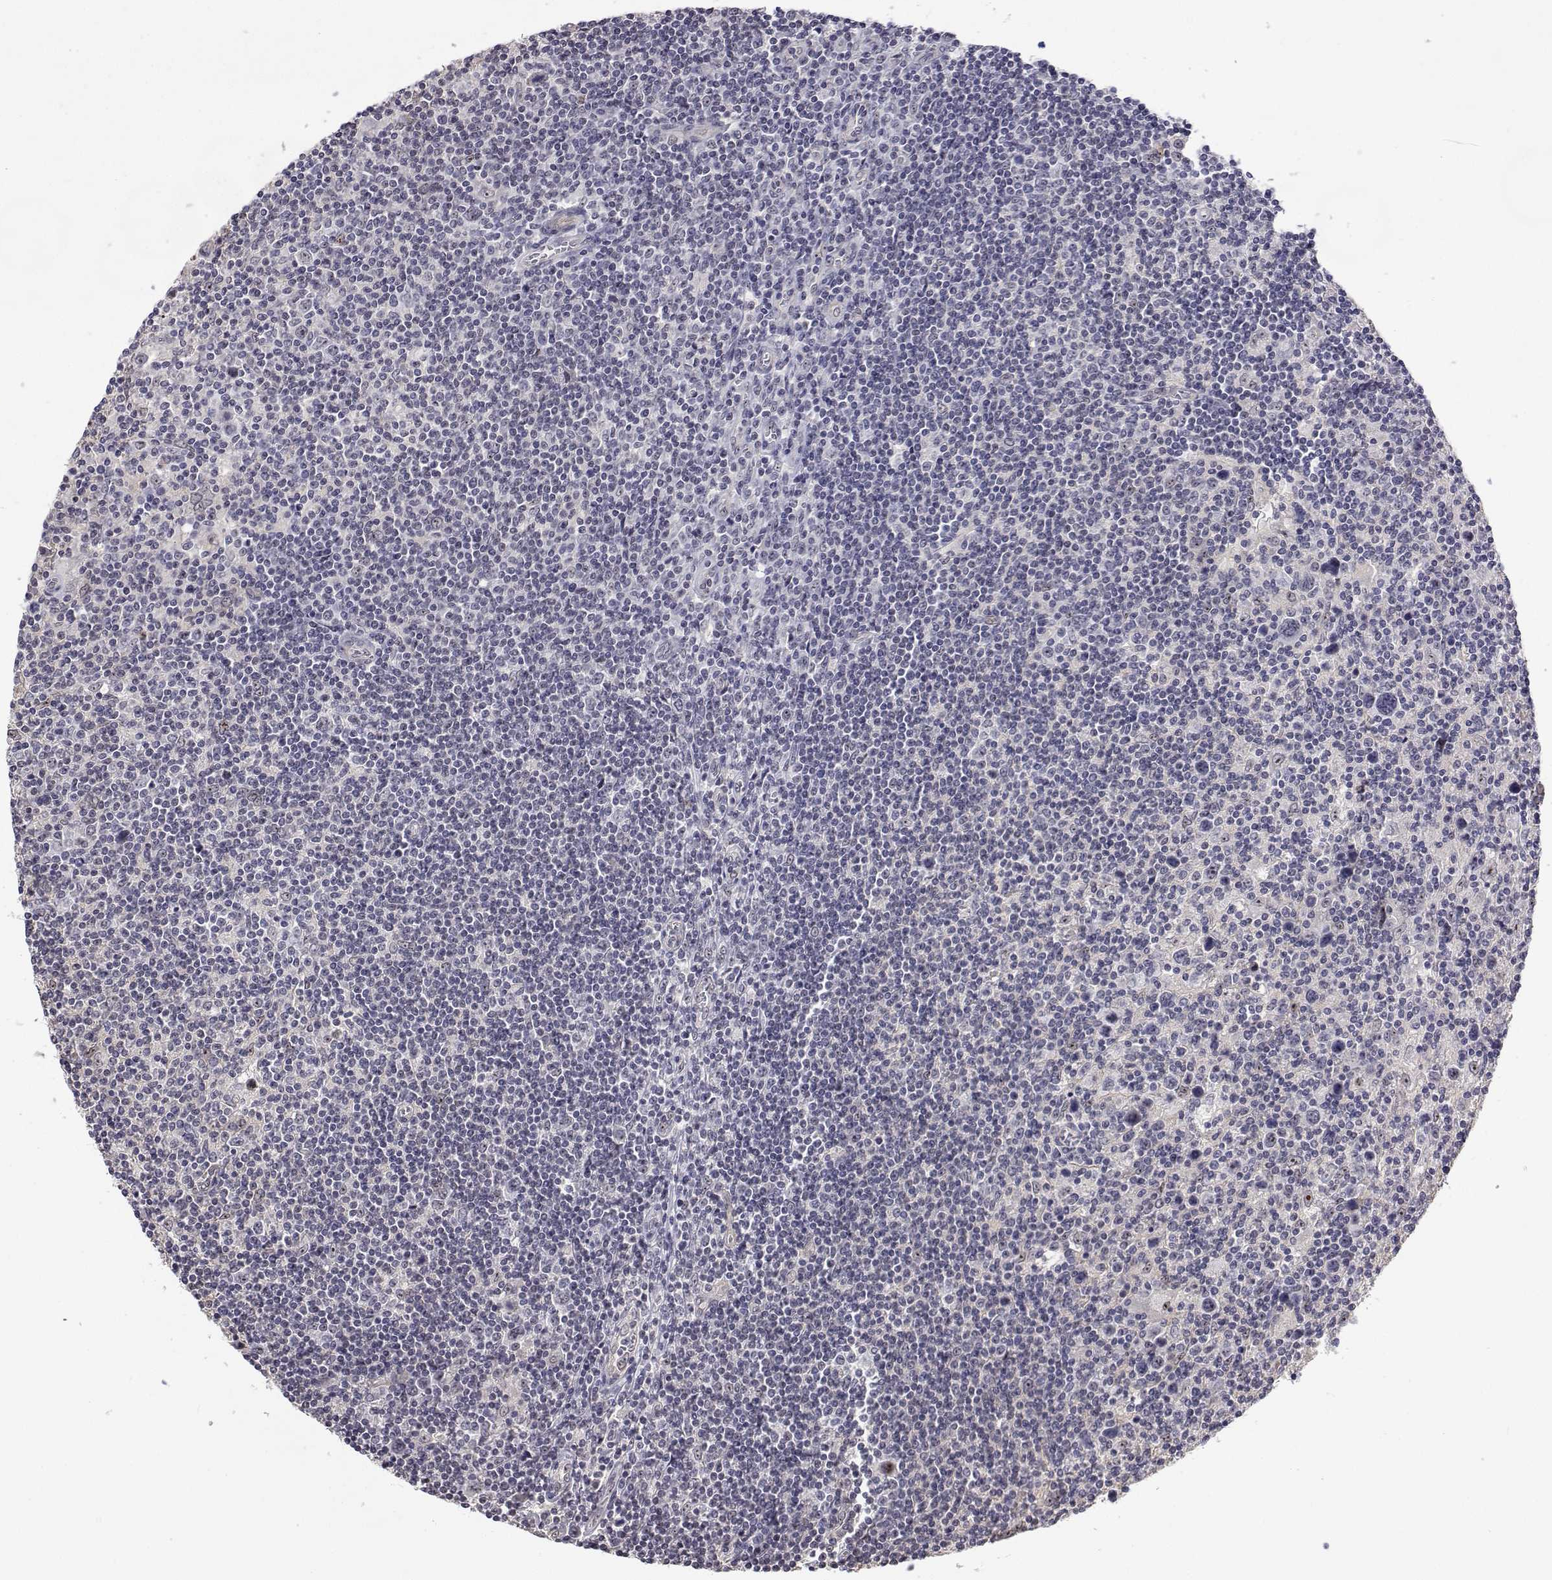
{"staining": {"intensity": "negative", "quantity": "none", "location": "none"}, "tissue": "lymphoma", "cell_type": "Tumor cells", "image_type": "cancer", "snomed": [{"axis": "morphology", "description": "Hodgkin's disease, NOS"}, {"axis": "topography", "description": "Lymph node"}], "caption": "Tumor cells are negative for brown protein staining in Hodgkin's disease.", "gene": "NHP2", "patient": {"sex": "male", "age": 40}}